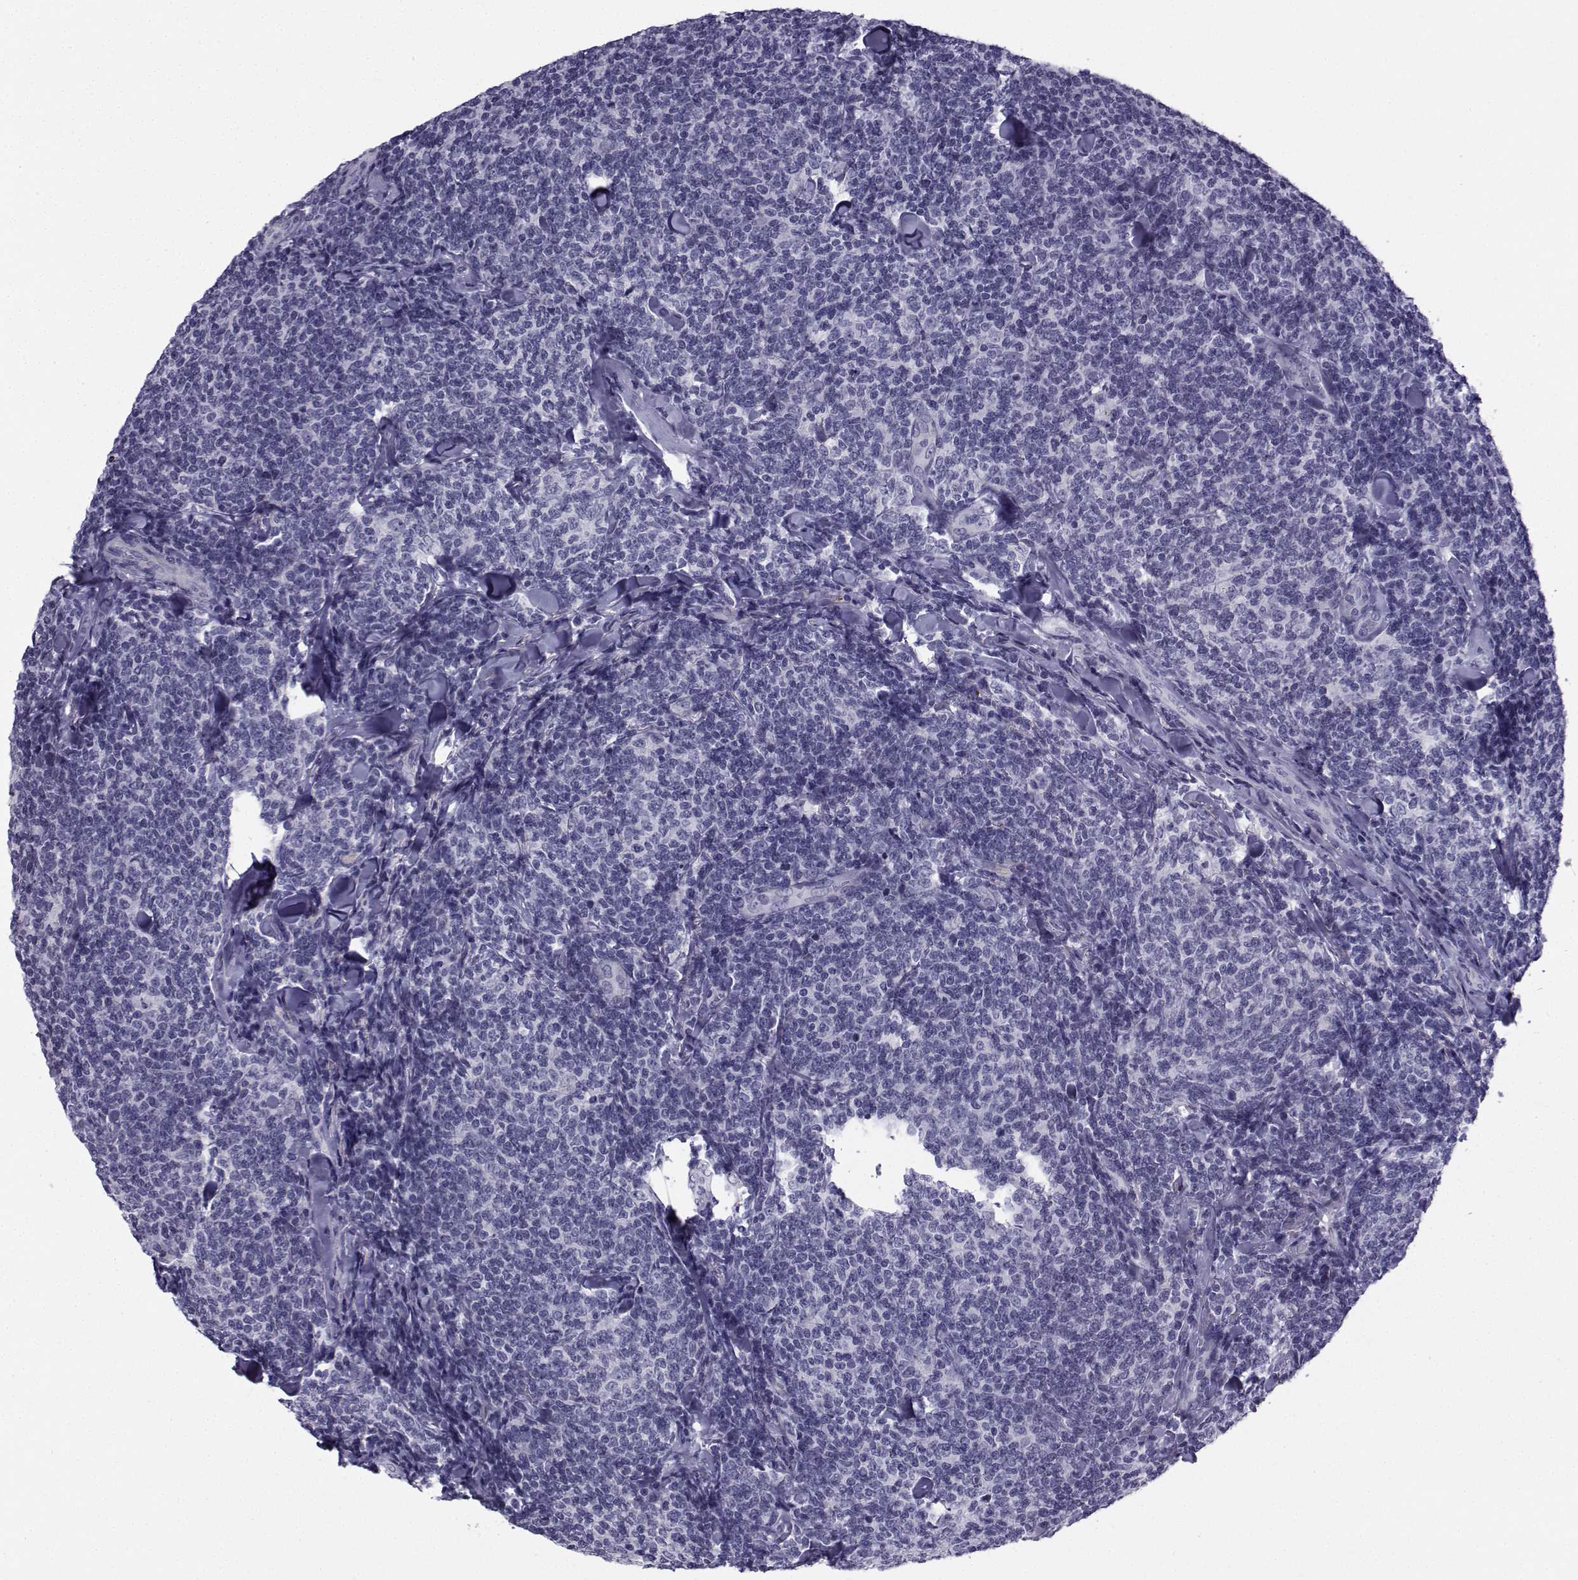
{"staining": {"intensity": "negative", "quantity": "none", "location": "none"}, "tissue": "lymphoma", "cell_type": "Tumor cells", "image_type": "cancer", "snomed": [{"axis": "morphology", "description": "Malignant lymphoma, non-Hodgkin's type, Low grade"}, {"axis": "topography", "description": "Lymph node"}], "caption": "Human low-grade malignant lymphoma, non-Hodgkin's type stained for a protein using immunohistochemistry displays no expression in tumor cells.", "gene": "SPANXD", "patient": {"sex": "female", "age": 56}}